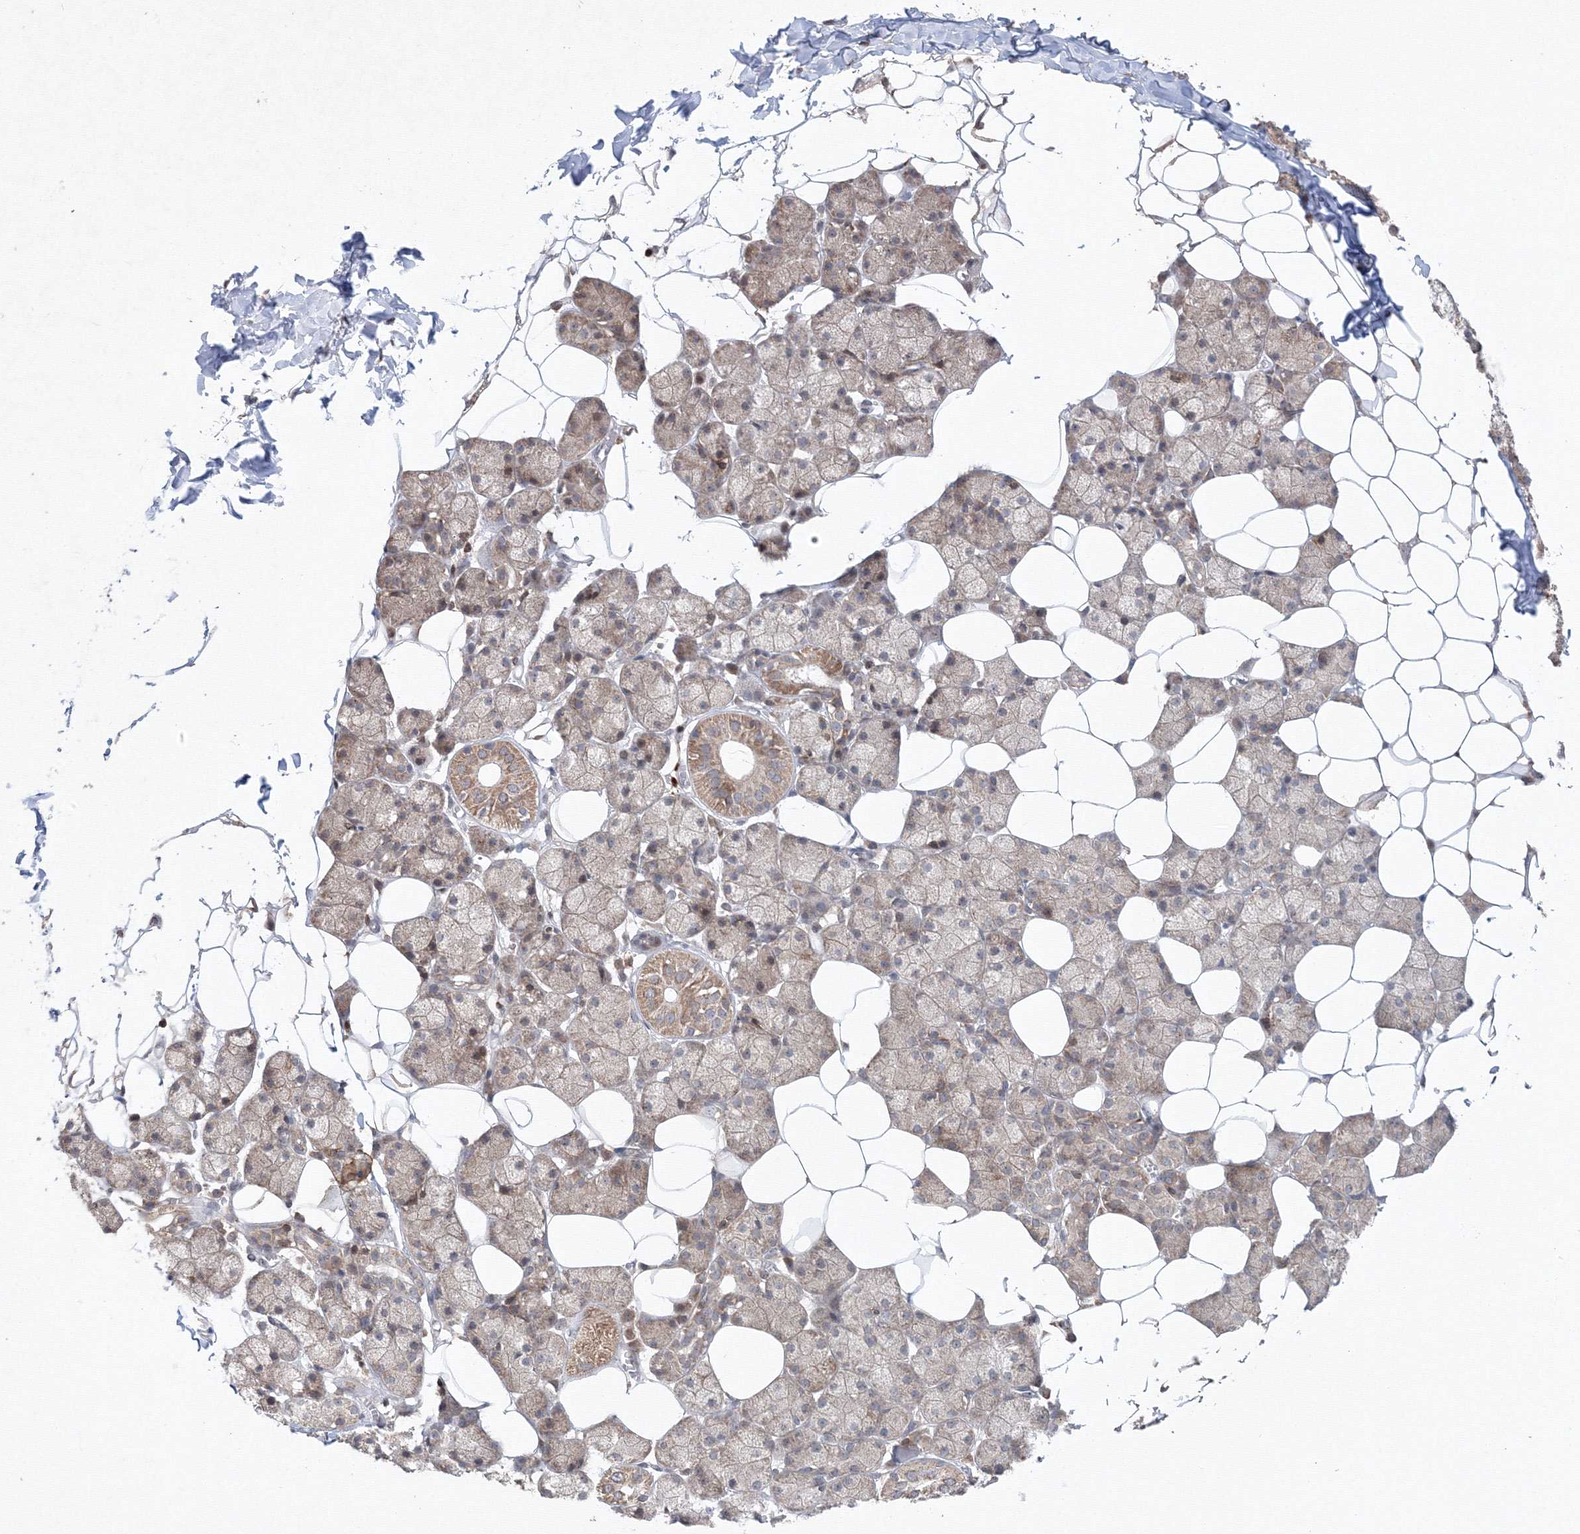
{"staining": {"intensity": "moderate", "quantity": ">75%", "location": "cytoplasmic/membranous,nuclear"}, "tissue": "salivary gland", "cell_type": "Glandular cells", "image_type": "normal", "snomed": [{"axis": "morphology", "description": "Normal tissue, NOS"}, {"axis": "topography", "description": "Salivary gland"}], "caption": "Protein expression analysis of normal human salivary gland reveals moderate cytoplasmic/membranous,nuclear expression in about >75% of glandular cells.", "gene": "MKRN2", "patient": {"sex": "female", "age": 33}}